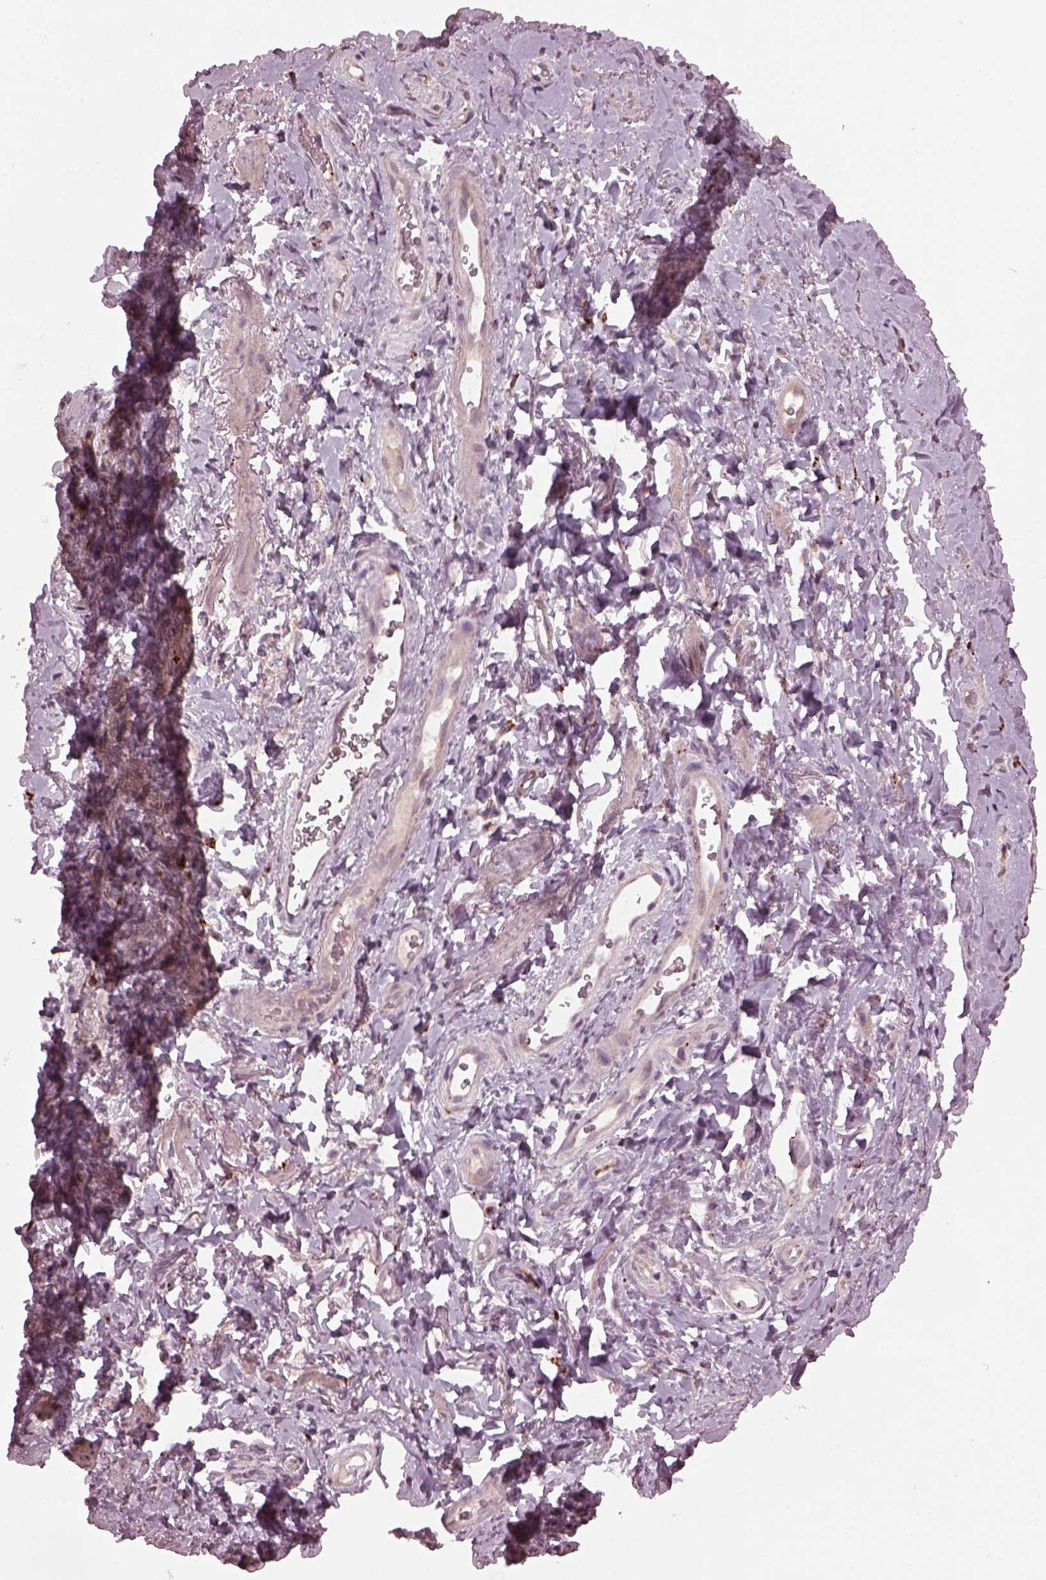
{"staining": {"intensity": "weak", "quantity": ">75%", "location": "cytoplasmic/membranous"}, "tissue": "adipose tissue", "cell_type": "Adipocytes", "image_type": "normal", "snomed": [{"axis": "morphology", "description": "Normal tissue, NOS"}, {"axis": "topography", "description": "Anal"}, {"axis": "topography", "description": "Peripheral nerve tissue"}], "caption": "Immunohistochemical staining of benign adipose tissue demonstrates >75% levels of weak cytoplasmic/membranous protein expression in about >75% of adipocytes.", "gene": "RUFY3", "patient": {"sex": "male", "age": 53}}